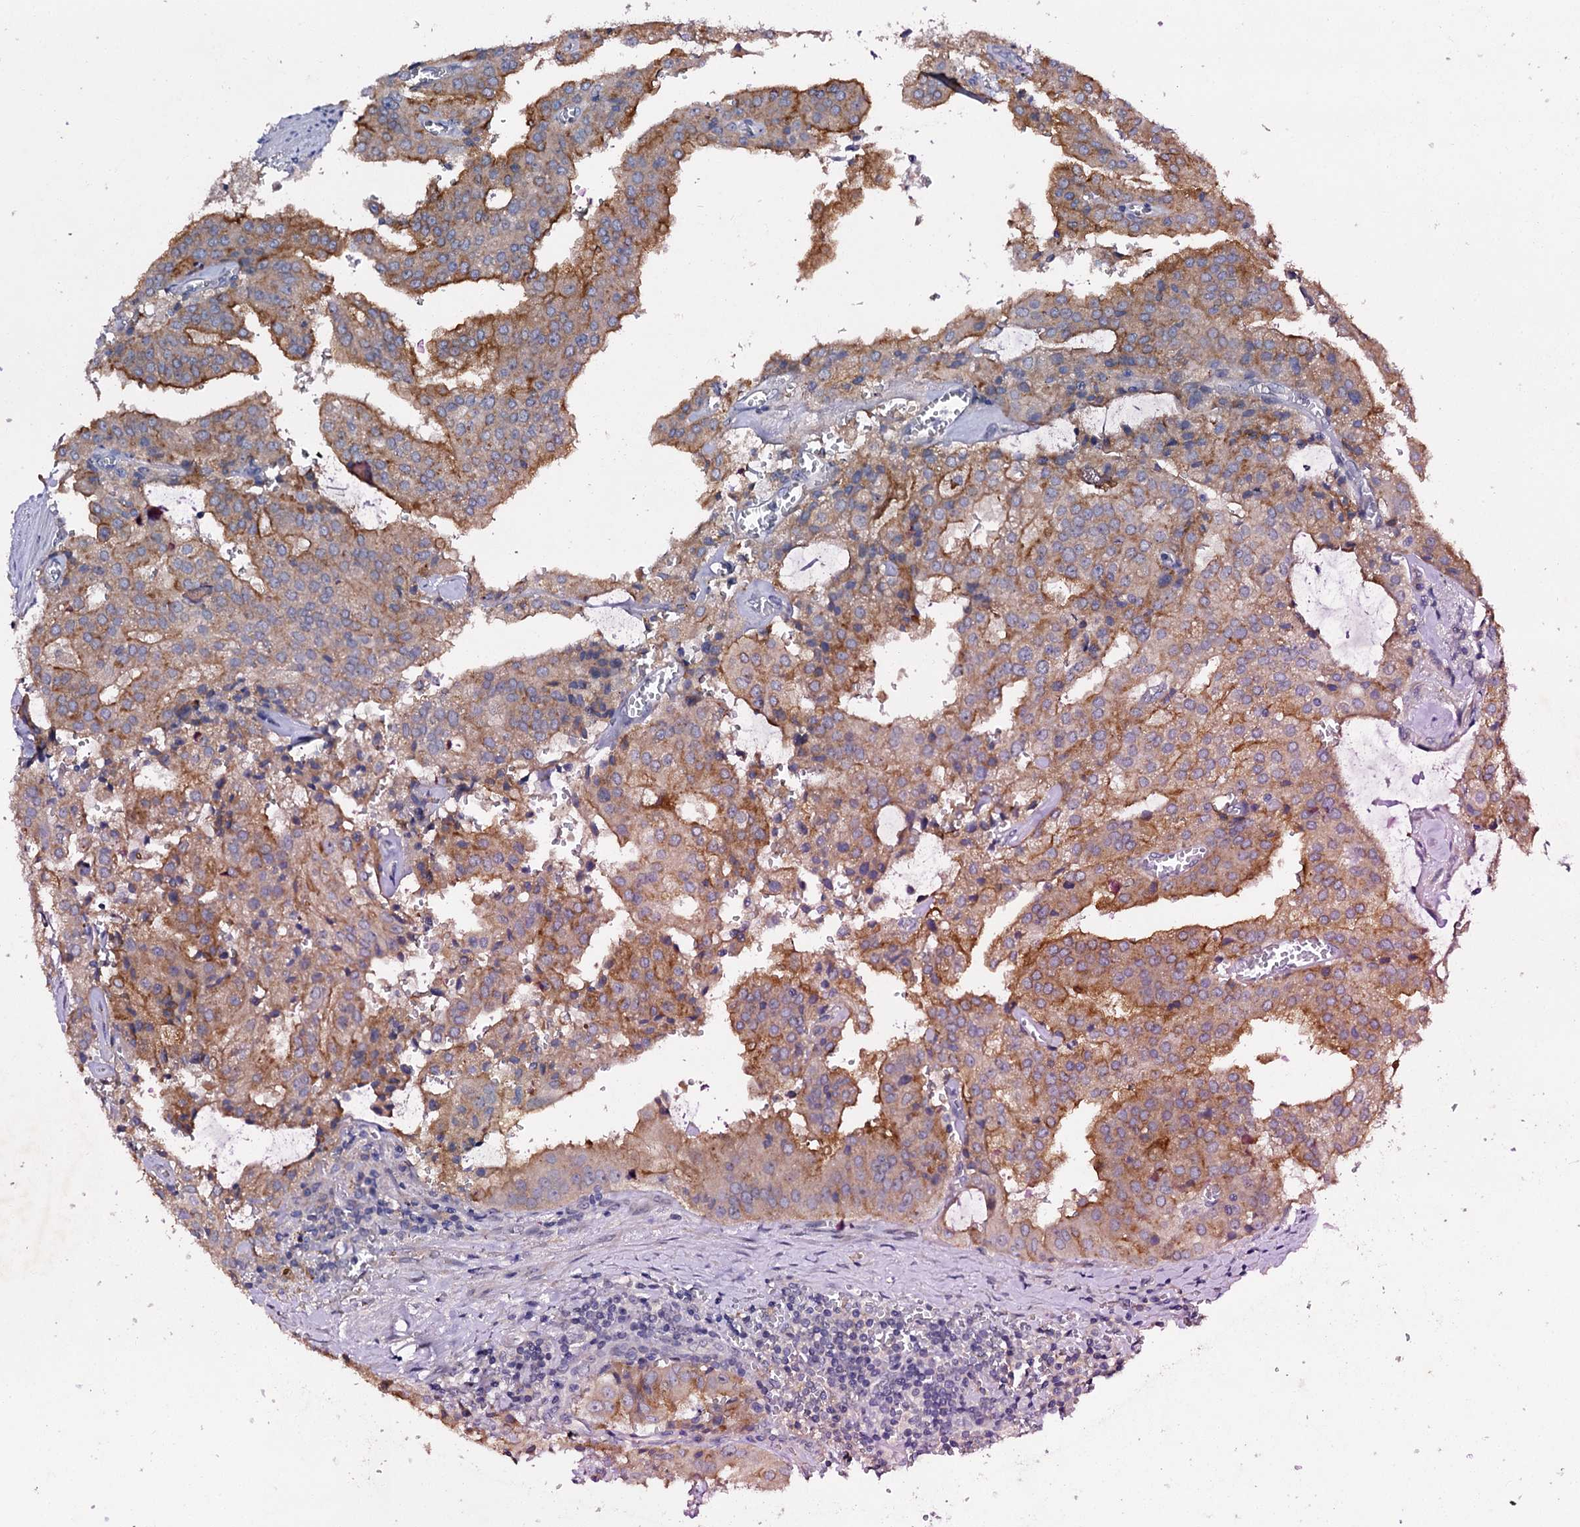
{"staining": {"intensity": "moderate", "quantity": ">75%", "location": "cytoplasmic/membranous"}, "tissue": "prostate cancer", "cell_type": "Tumor cells", "image_type": "cancer", "snomed": [{"axis": "morphology", "description": "Adenocarcinoma, High grade"}, {"axis": "topography", "description": "Prostate"}], "caption": "Immunohistochemical staining of prostate cancer demonstrates medium levels of moderate cytoplasmic/membranous protein positivity in about >75% of tumor cells. The protein of interest is shown in brown color, while the nuclei are stained blue.", "gene": "ATP9A", "patient": {"sex": "male", "age": 68}}